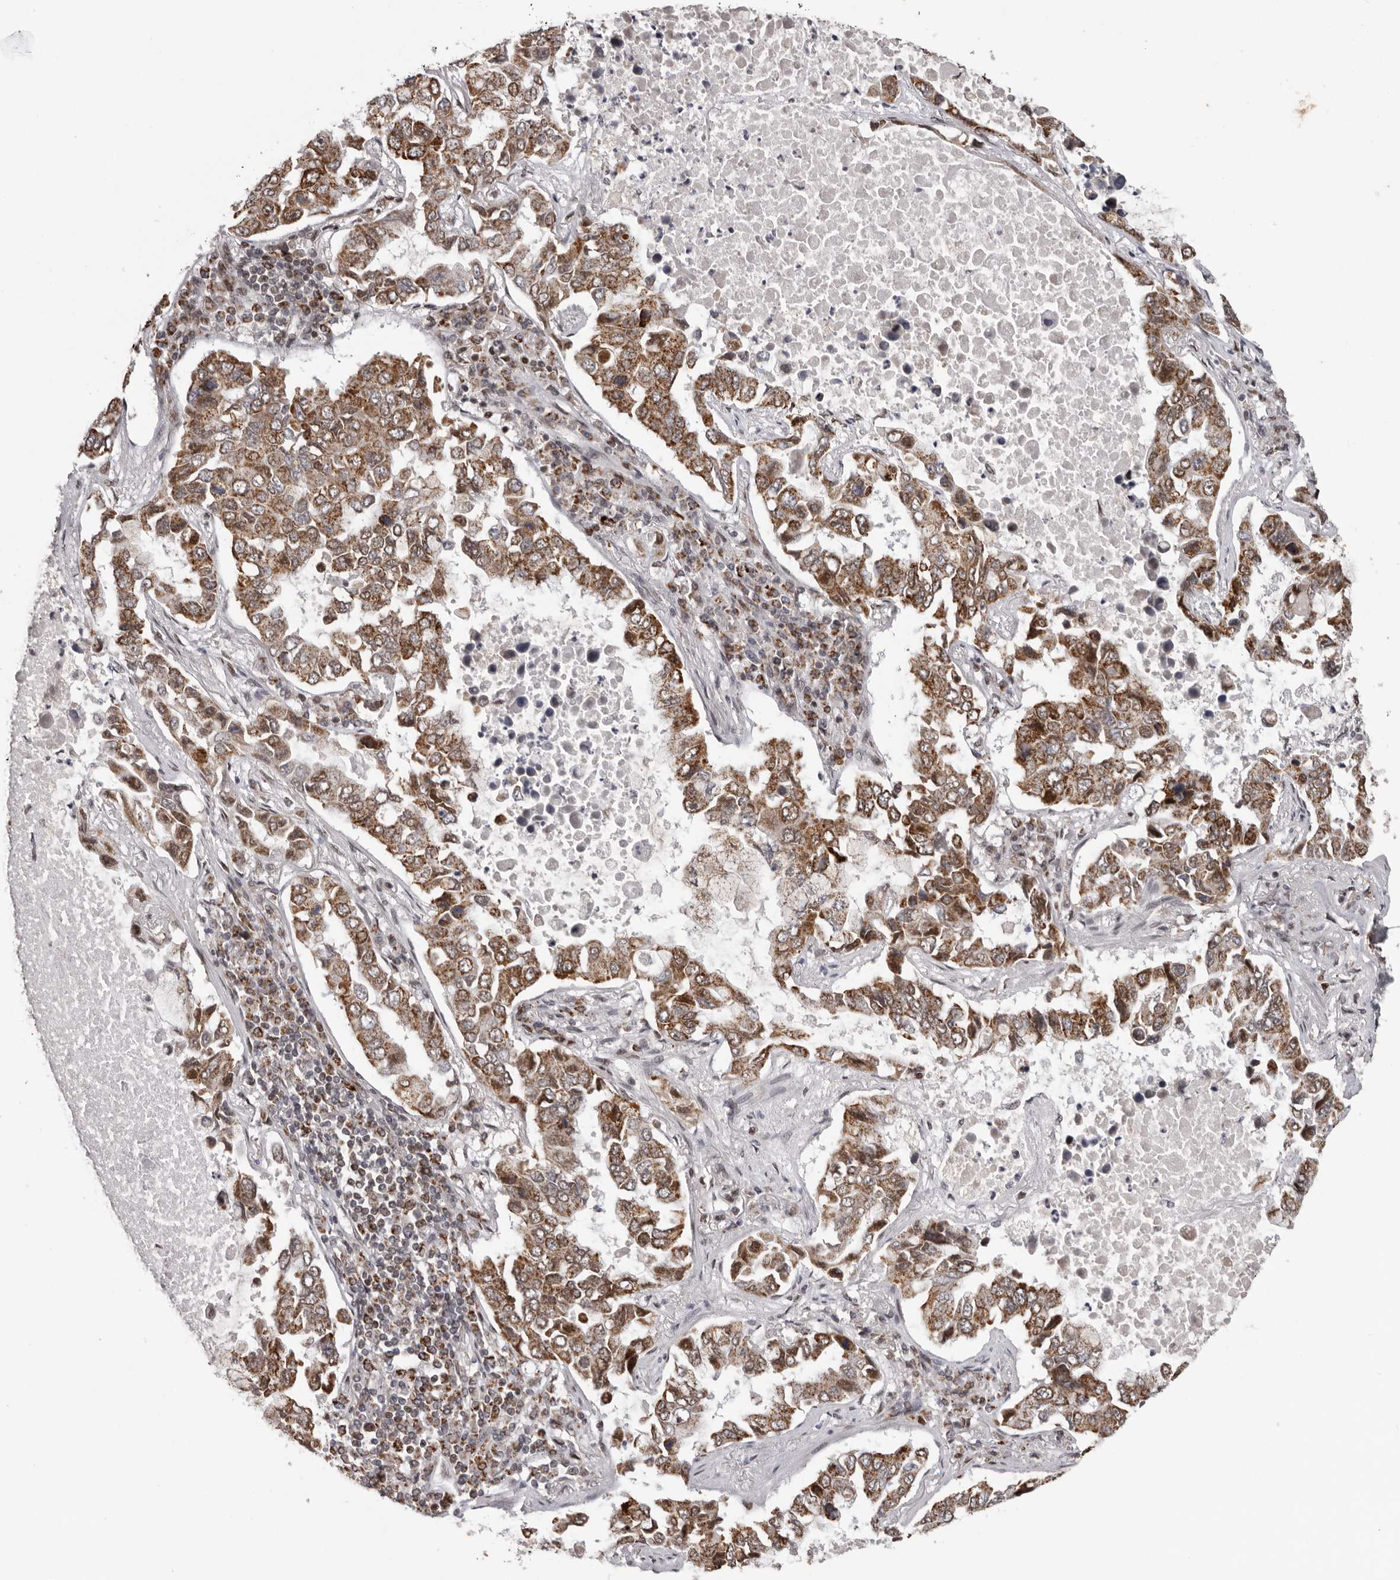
{"staining": {"intensity": "moderate", "quantity": ">75%", "location": "cytoplasmic/membranous"}, "tissue": "lung cancer", "cell_type": "Tumor cells", "image_type": "cancer", "snomed": [{"axis": "morphology", "description": "Adenocarcinoma, NOS"}, {"axis": "topography", "description": "Lung"}], "caption": "DAB immunohistochemical staining of lung adenocarcinoma exhibits moderate cytoplasmic/membranous protein staining in approximately >75% of tumor cells.", "gene": "C17orf99", "patient": {"sex": "male", "age": 64}}